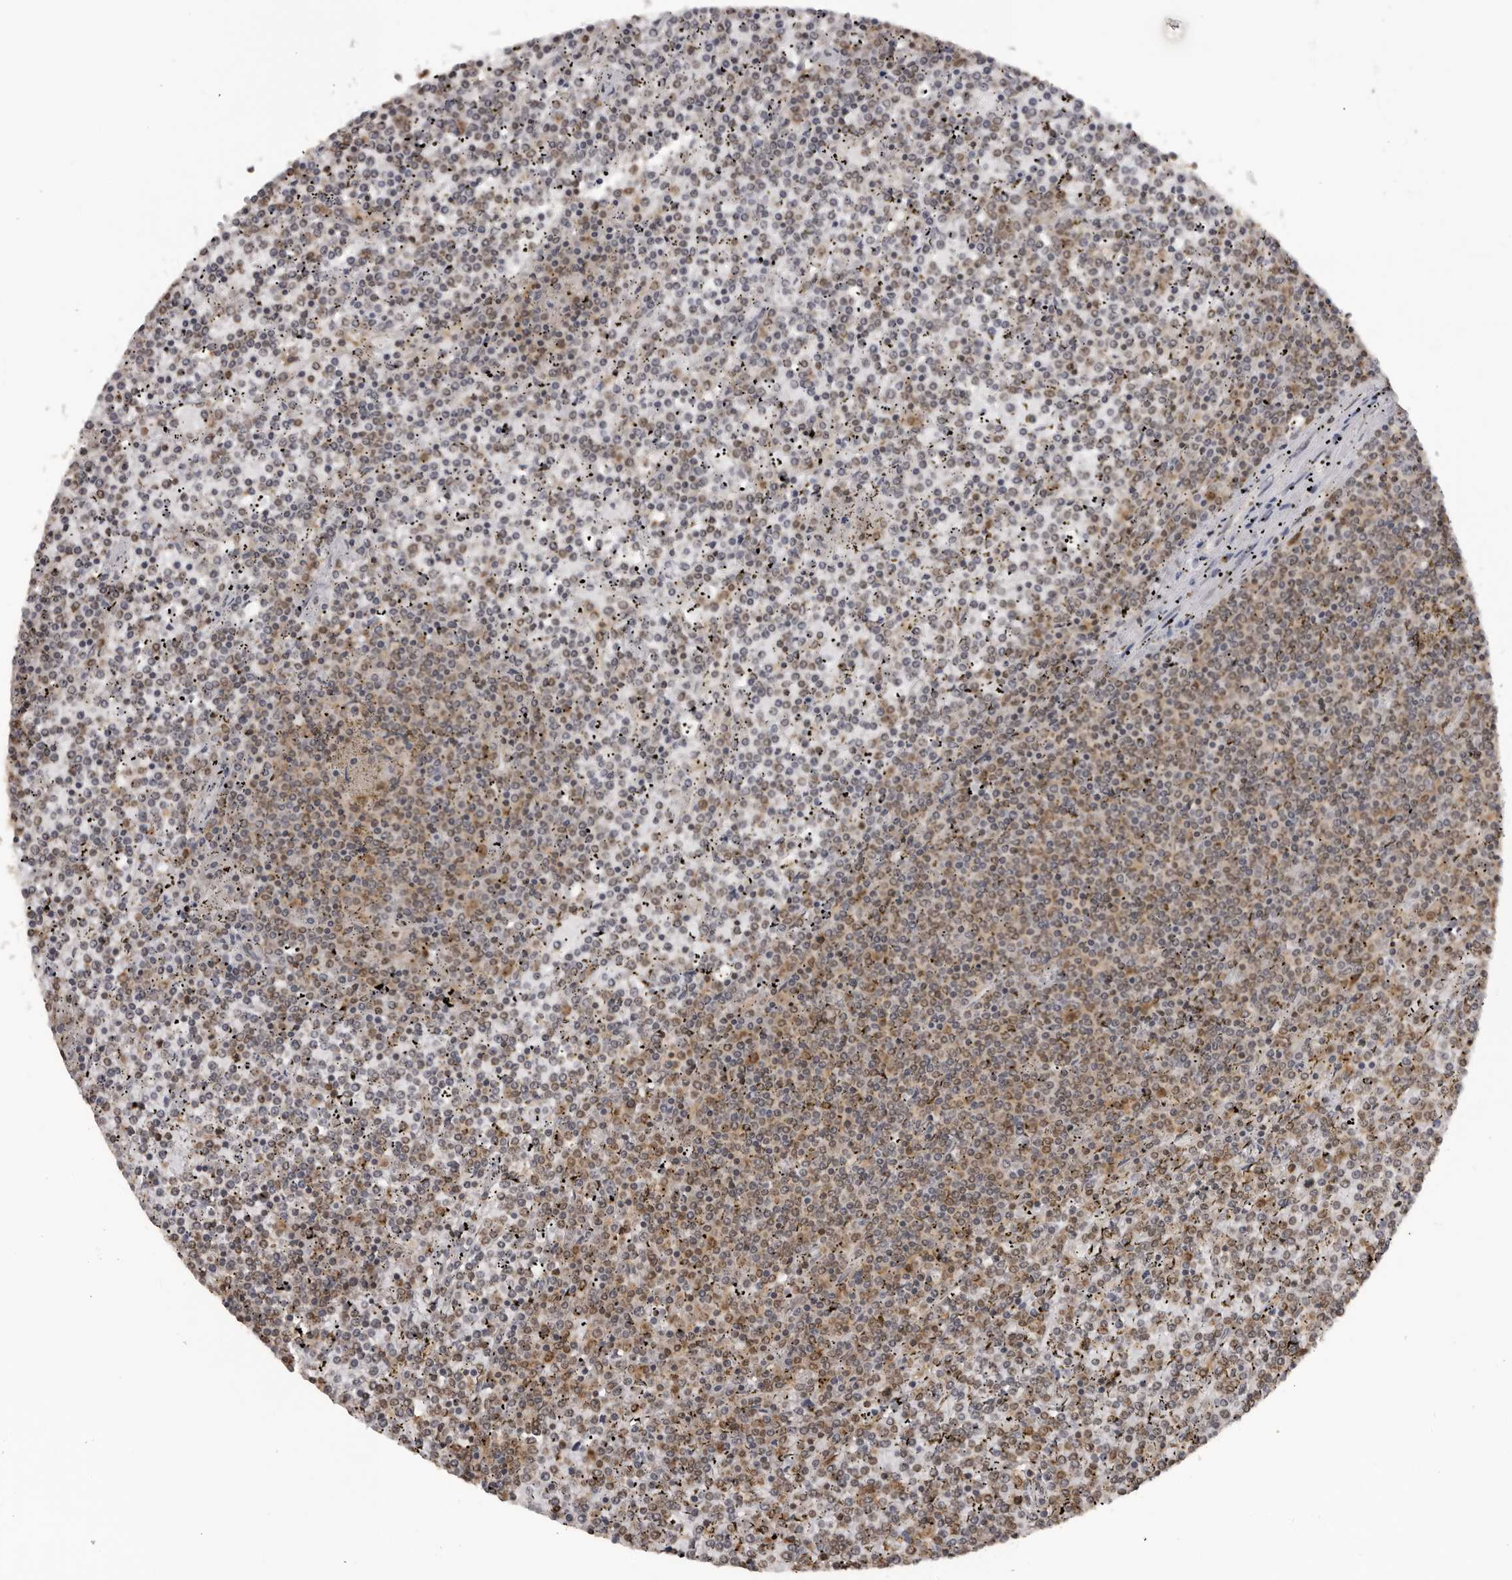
{"staining": {"intensity": "weak", "quantity": ">75%", "location": "cytoplasmic/membranous"}, "tissue": "lymphoma", "cell_type": "Tumor cells", "image_type": "cancer", "snomed": [{"axis": "morphology", "description": "Malignant lymphoma, non-Hodgkin's type, Low grade"}, {"axis": "topography", "description": "Spleen"}], "caption": "IHC of lymphoma exhibits low levels of weak cytoplasmic/membranous expression in approximately >75% of tumor cells.", "gene": "PDCL3", "patient": {"sex": "female", "age": 19}}